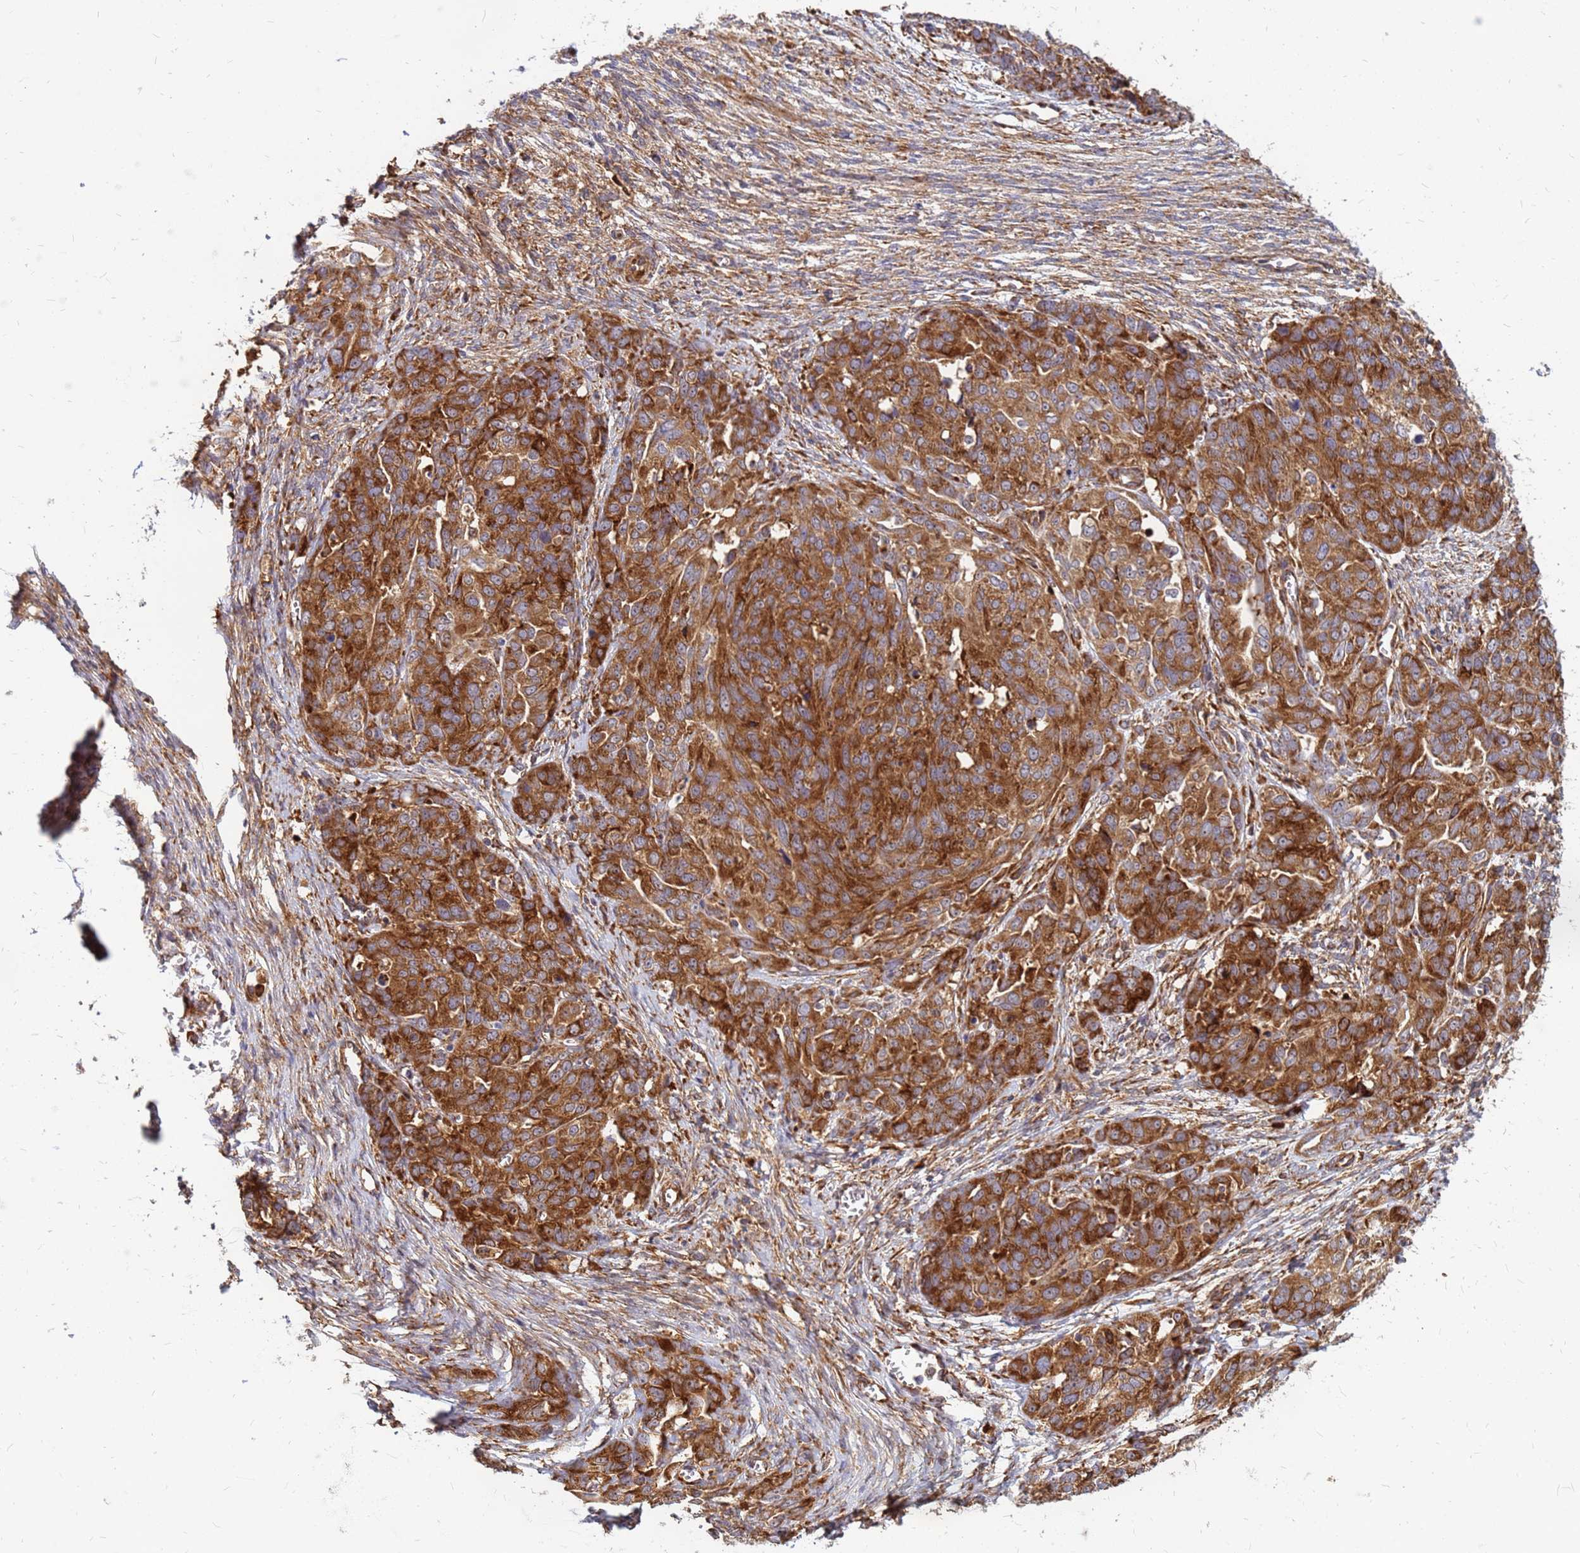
{"staining": {"intensity": "strong", "quantity": ">75%", "location": "cytoplasmic/membranous"}, "tissue": "ovarian cancer", "cell_type": "Tumor cells", "image_type": "cancer", "snomed": [{"axis": "morphology", "description": "Cystadenocarcinoma, serous, NOS"}, {"axis": "topography", "description": "Ovary"}], "caption": "DAB immunohistochemical staining of ovarian cancer (serous cystadenocarcinoma) demonstrates strong cytoplasmic/membranous protein positivity in approximately >75% of tumor cells. The protein is stained brown, and the nuclei are stained in blue (DAB (3,3'-diaminobenzidine) IHC with brightfield microscopy, high magnification).", "gene": "RPL8", "patient": {"sex": "female", "age": 44}}